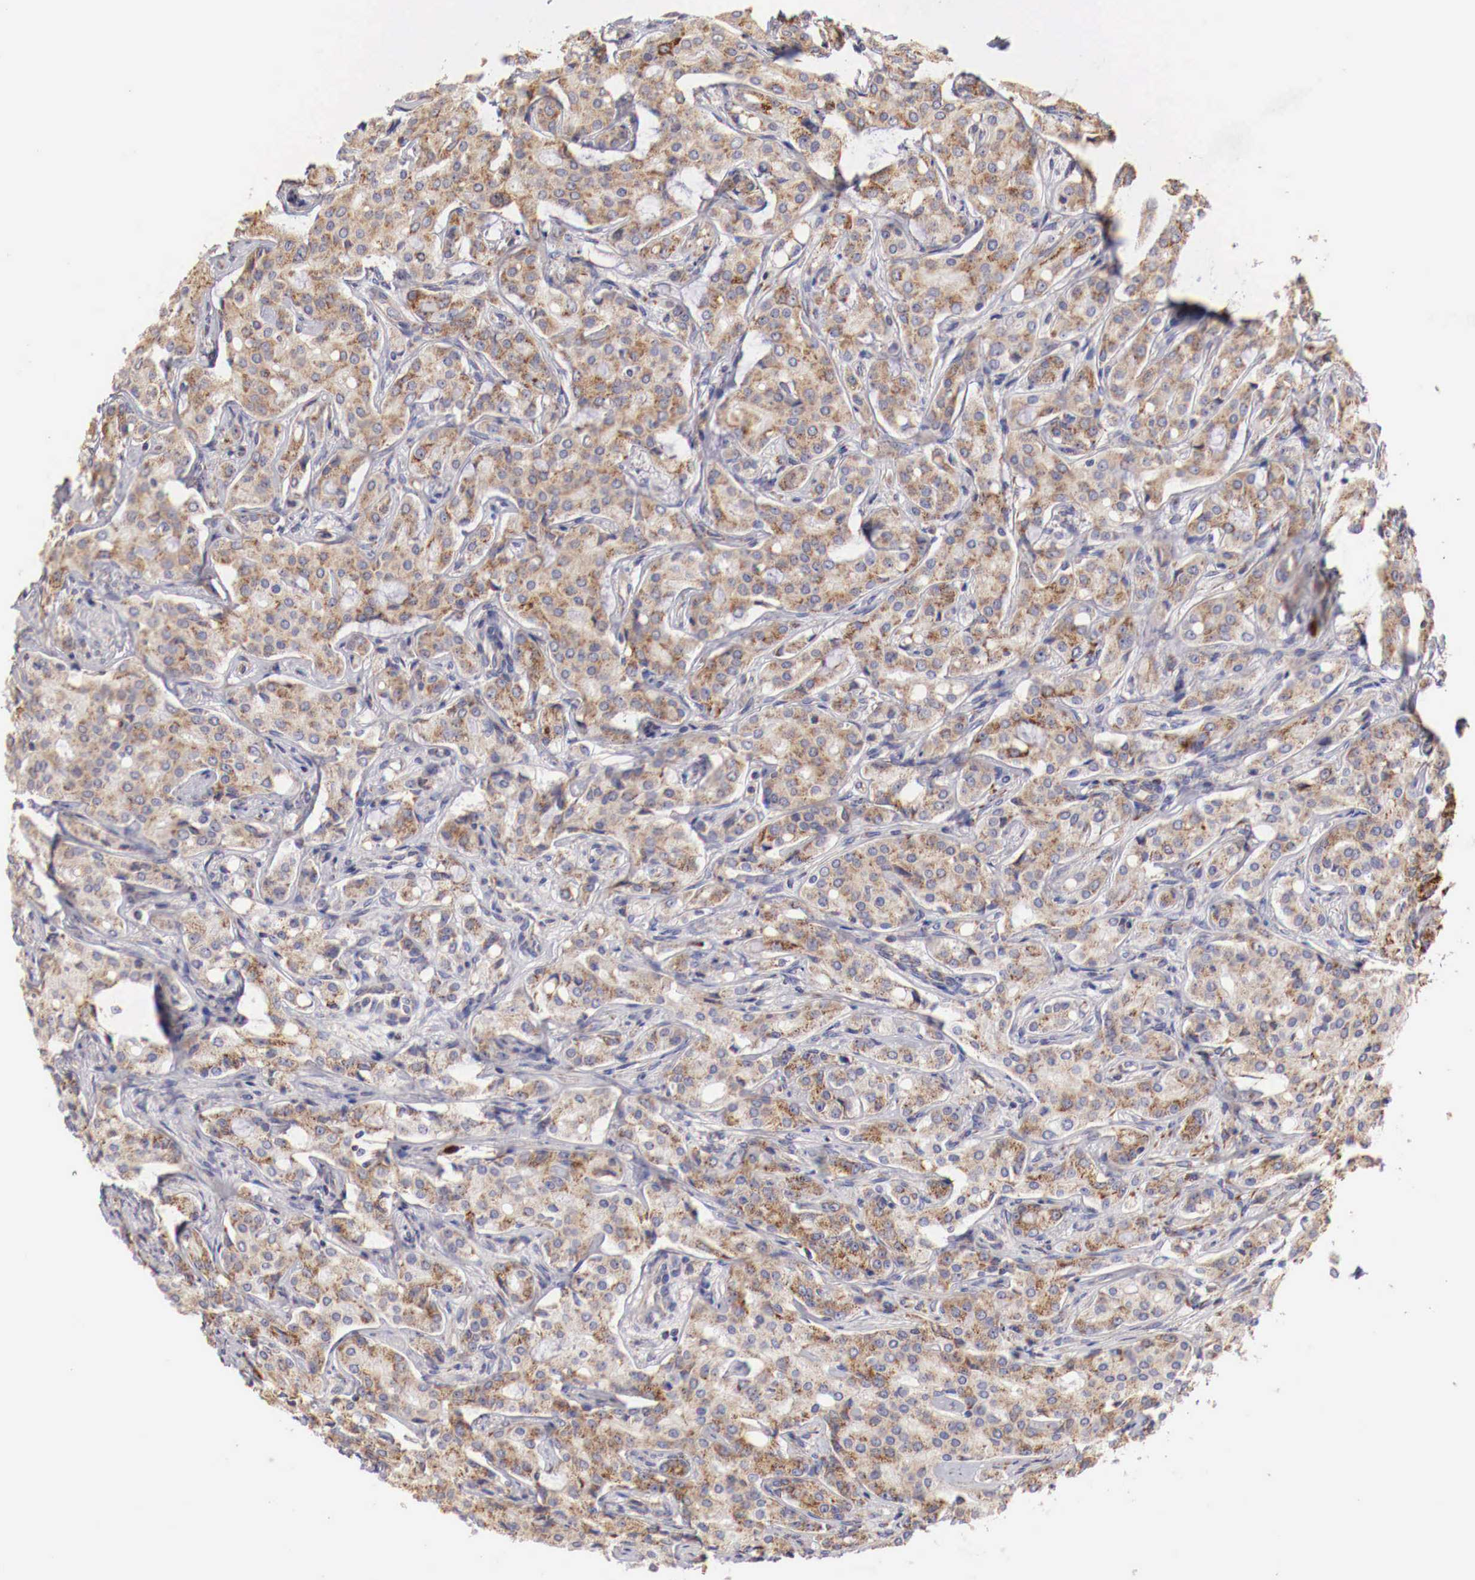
{"staining": {"intensity": "moderate", "quantity": ">75%", "location": "cytoplasmic/membranous"}, "tissue": "prostate cancer", "cell_type": "Tumor cells", "image_type": "cancer", "snomed": [{"axis": "morphology", "description": "Adenocarcinoma, Medium grade"}, {"axis": "topography", "description": "Prostate"}], "caption": "Immunohistochemical staining of prostate cancer displays medium levels of moderate cytoplasmic/membranous positivity in about >75% of tumor cells.", "gene": "XPNPEP3", "patient": {"sex": "male", "age": 72}}